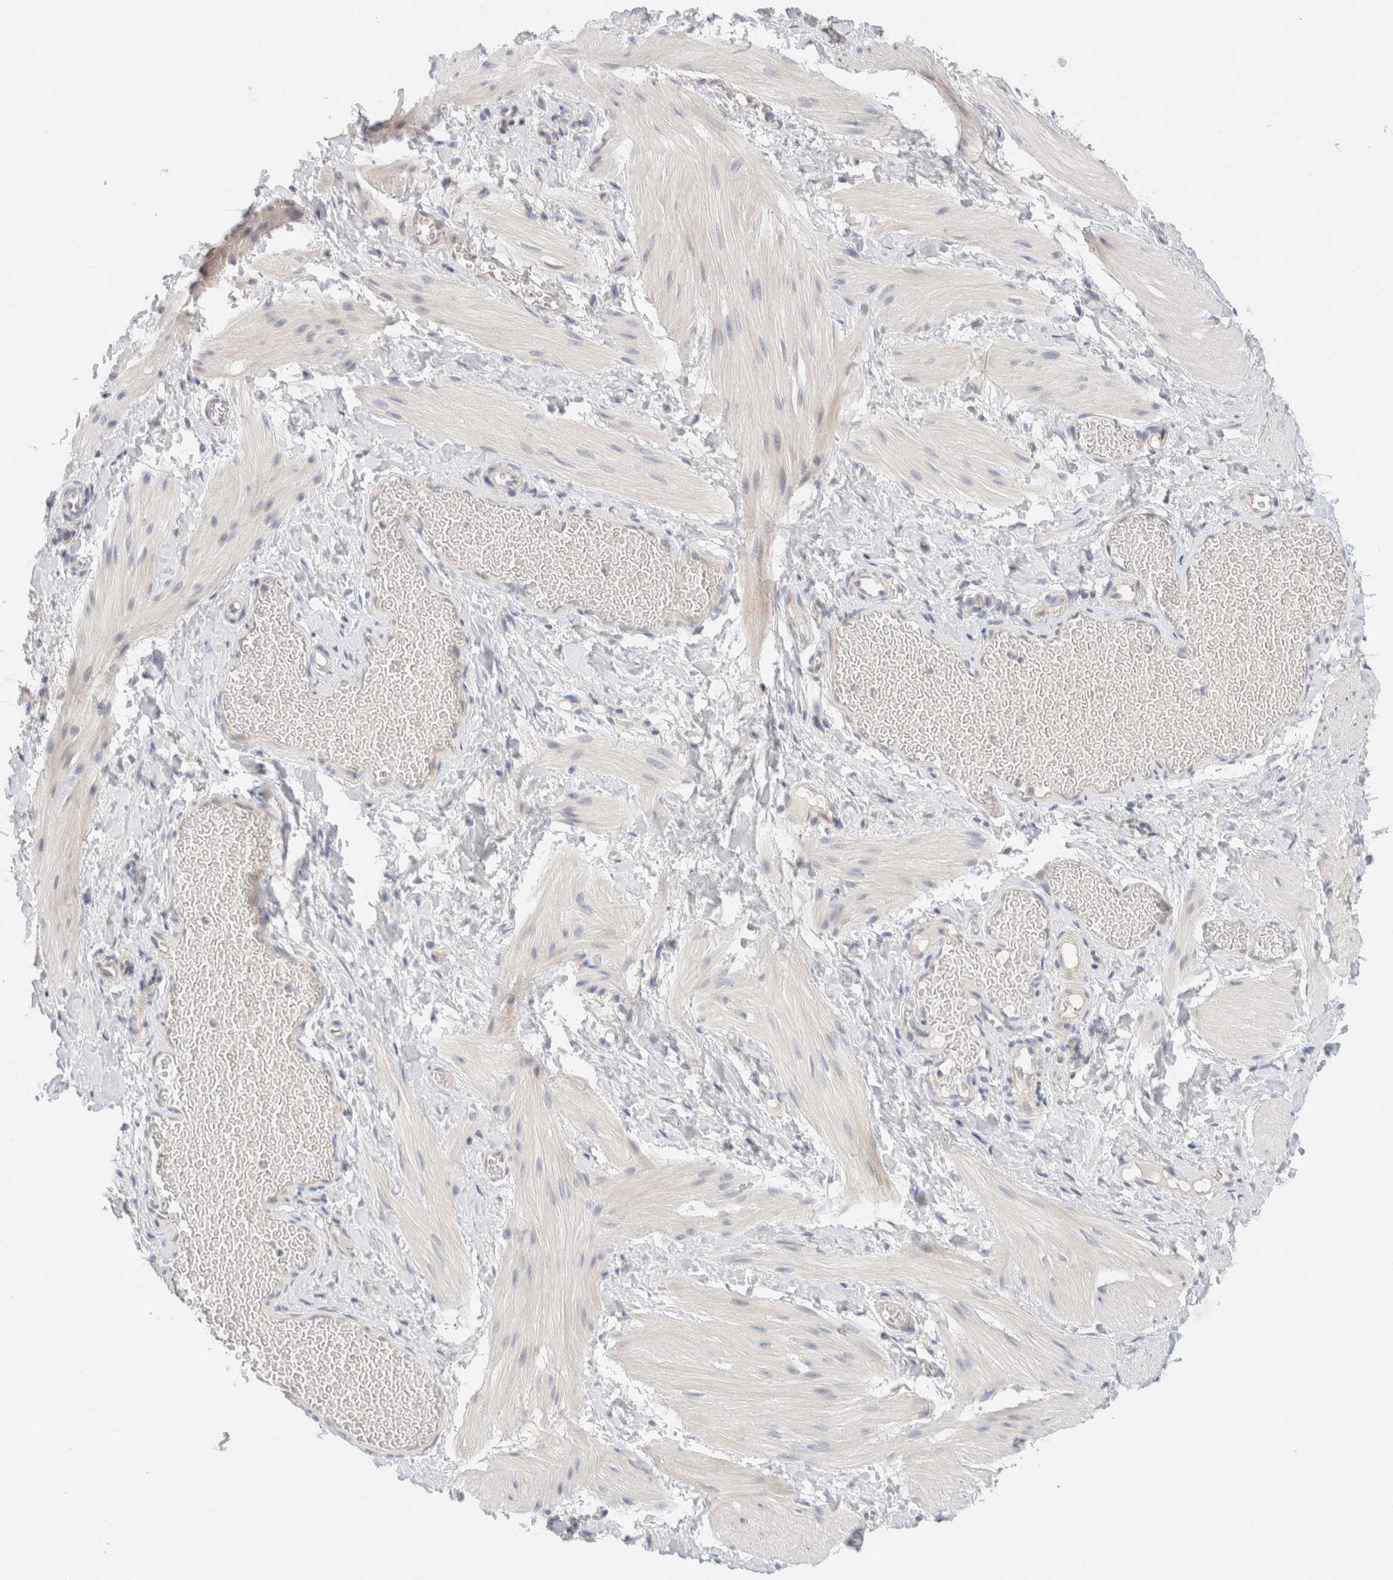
{"staining": {"intensity": "negative", "quantity": "none", "location": "none"}, "tissue": "smooth muscle", "cell_type": "Smooth muscle cells", "image_type": "normal", "snomed": [{"axis": "morphology", "description": "Normal tissue, NOS"}, {"axis": "topography", "description": "Smooth muscle"}], "caption": "Human smooth muscle stained for a protein using IHC reveals no positivity in smooth muscle cells.", "gene": "SDR16C5", "patient": {"sex": "male", "age": 16}}